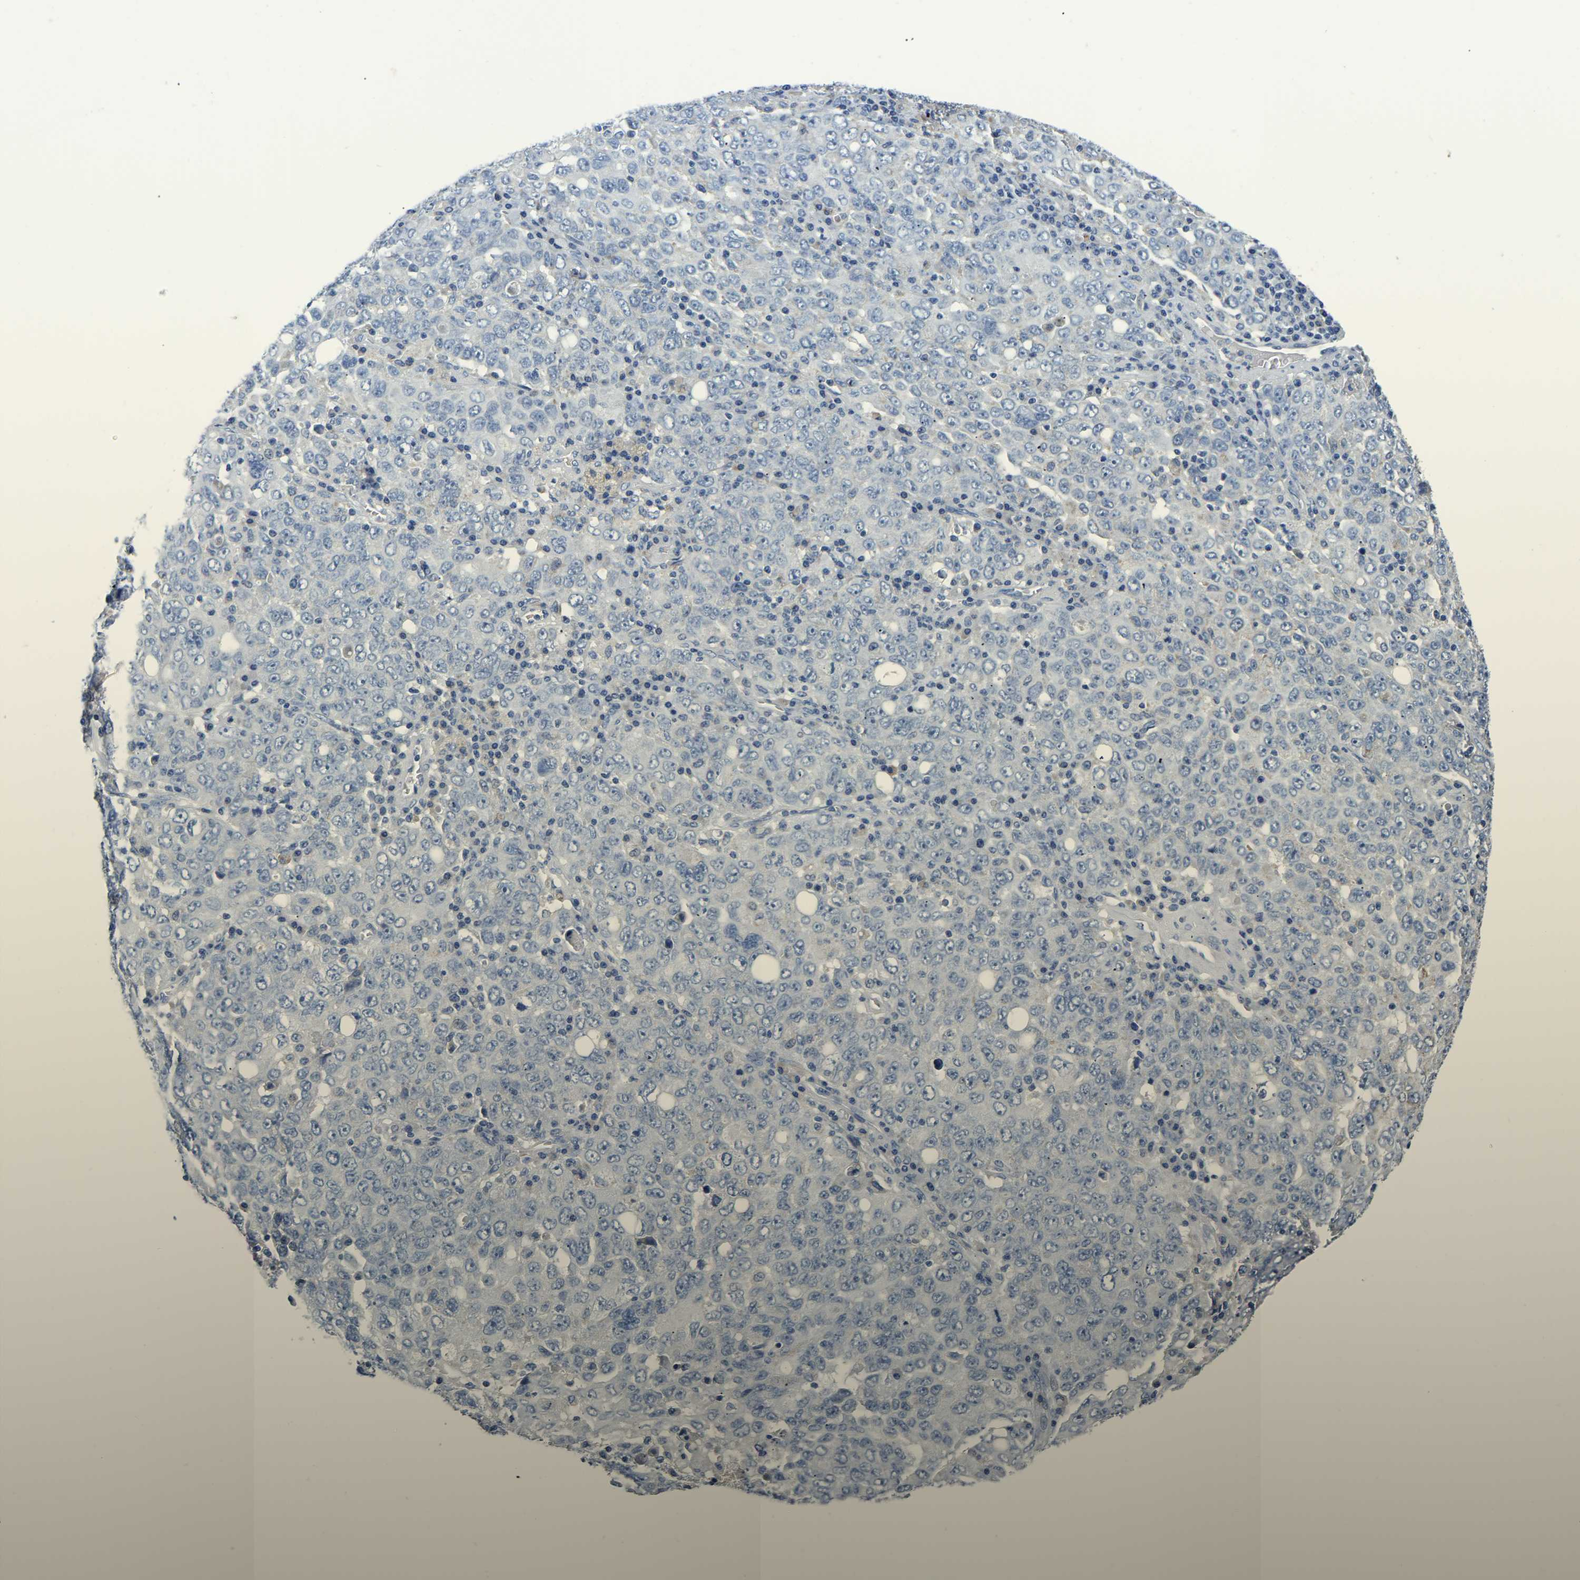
{"staining": {"intensity": "negative", "quantity": "none", "location": "none"}, "tissue": "ovarian cancer", "cell_type": "Tumor cells", "image_type": "cancer", "snomed": [{"axis": "morphology", "description": "Carcinoma, endometroid"}, {"axis": "topography", "description": "Ovary"}], "caption": "Tumor cells are negative for protein expression in human ovarian cancer.", "gene": "PCK2", "patient": {"sex": "female", "age": 62}}